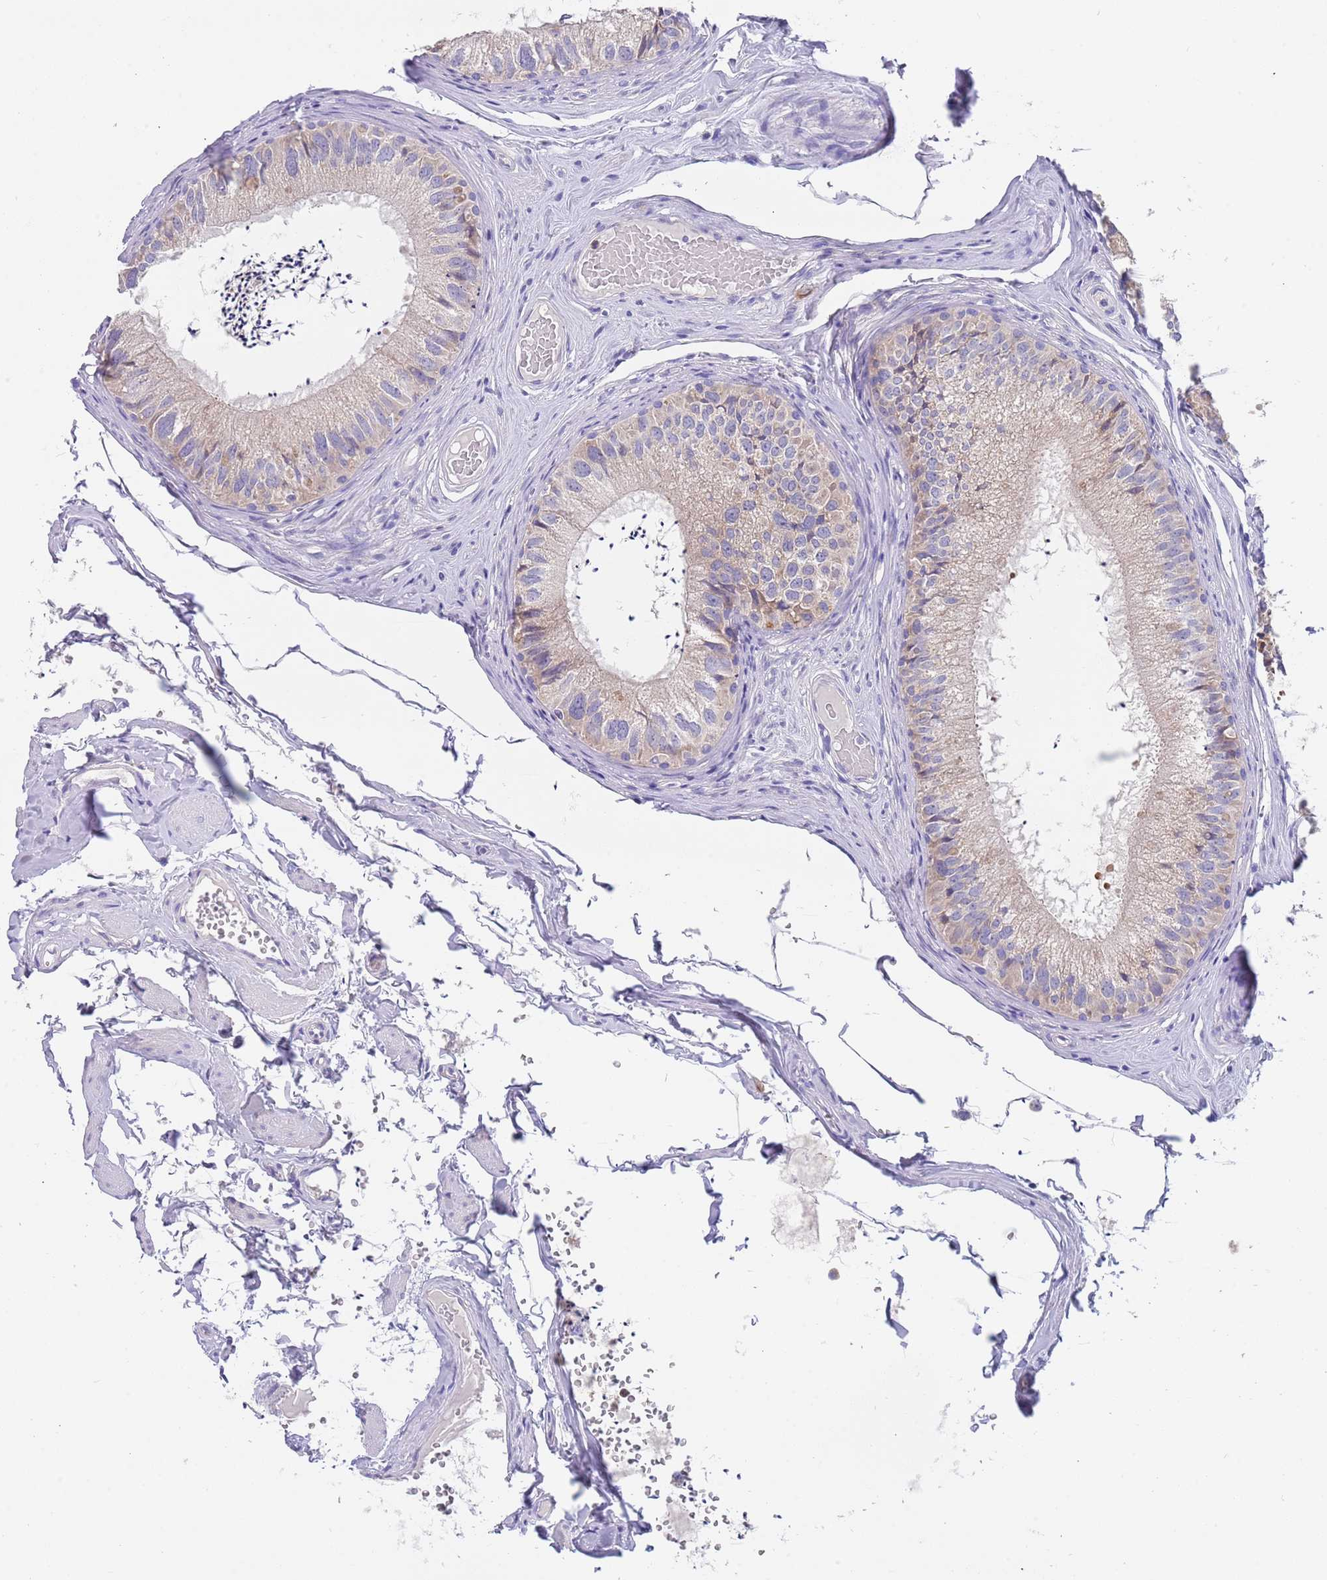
{"staining": {"intensity": "weak", "quantity": "25%-75%", "location": "cytoplasmic/membranous"}, "tissue": "epididymis", "cell_type": "Glandular cells", "image_type": "normal", "snomed": [{"axis": "morphology", "description": "Normal tissue, NOS"}, {"axis": "topography", "description": "Epididymis"}], "caption": "Protein analysis of benign epididymis displays weak cytoplasmic/membranous positivity in about 25%-75% of glandular cells. (Stains: DAB in brown, nuclei in blue, Microscopy: brightfield microscopy at high magnification).", "gene": "TYW1B", "patient": {"sex": "male", "age": 79}}